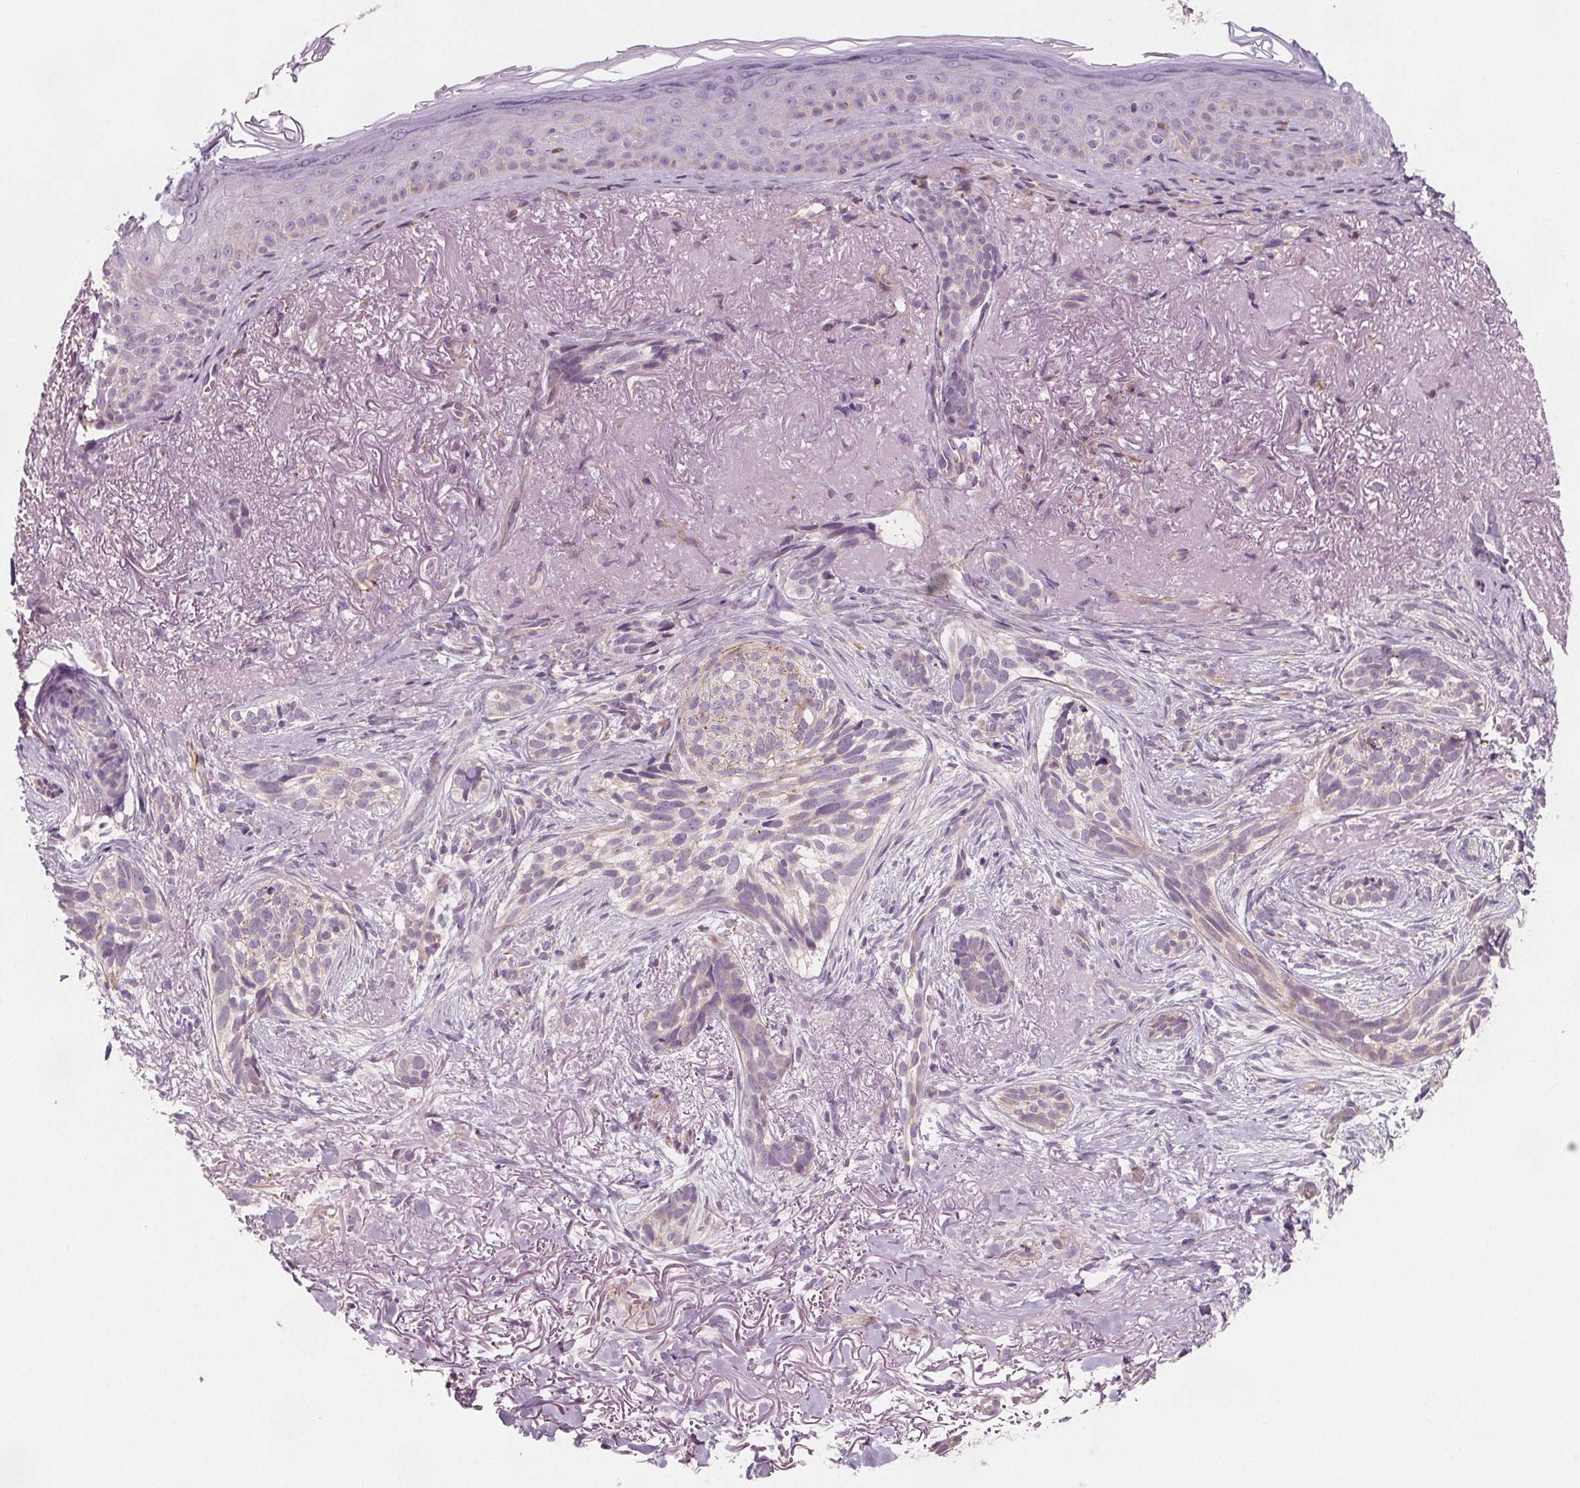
{"staining": {"intensity": "negative", "quantity": "none", "location": "none"}, "tissue": "skin cancer", "cell_type": "Tumor cells", "image_type": "cancer", "snomed": [{"axis": "morphology", "description": "Basal cell carcinoma"}, {"axis": "morphology", "description": "BCC, high aggressive"}, {"axis": "topography", "description": "Skin"}], "caption": "Image shows no protein positivity in tumor cells of skin basal cell carcinoma tissue.", "gene": "ADAM33", "patient": {"sex": "female", "age": 86}}